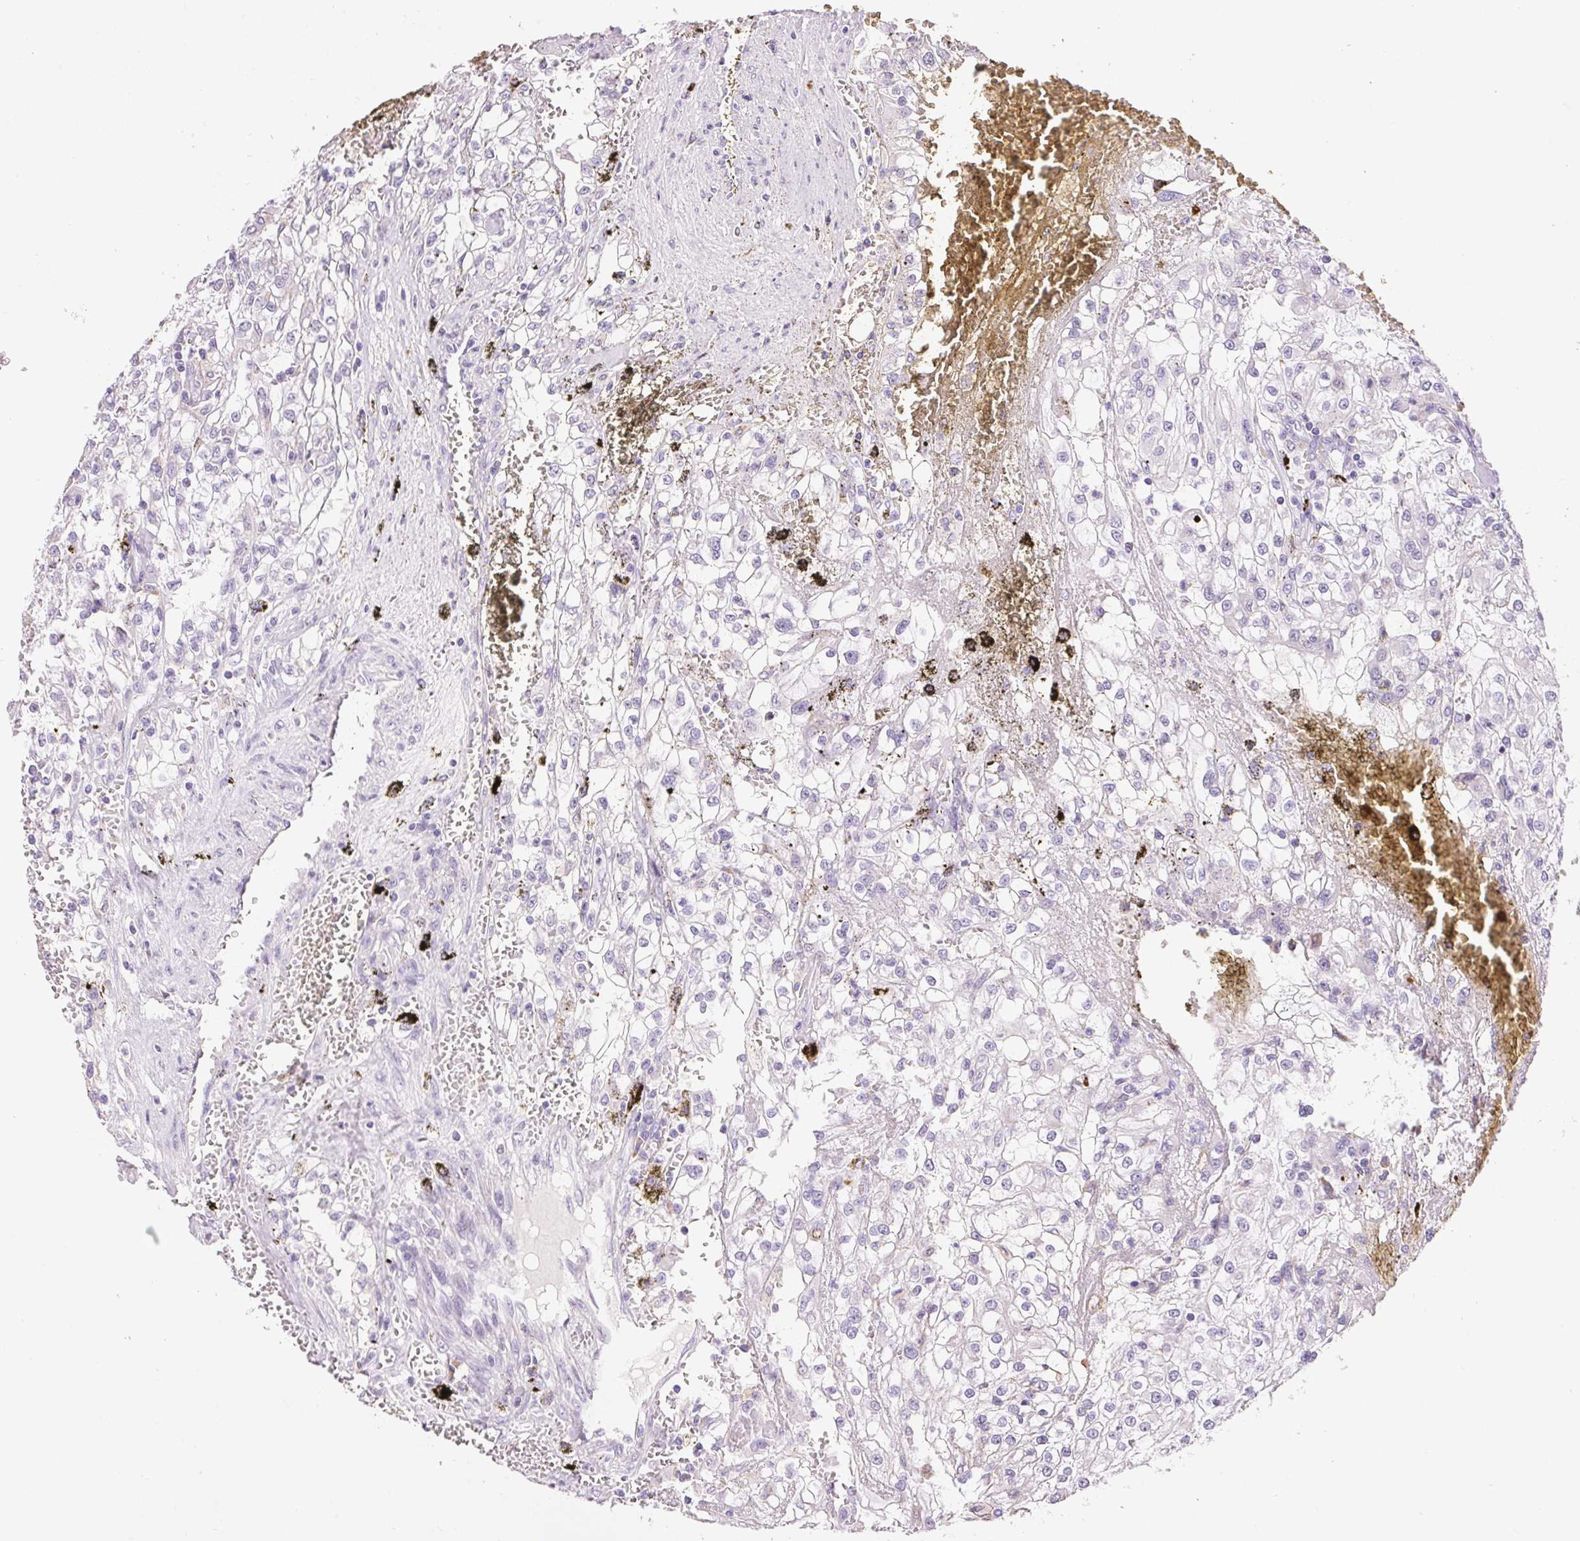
{"staining": {"intensity": "negative", "quantity": "none", "location": "none"}, "tissue": "renal cancer", "cell_type": "Tumor cells", "image_type": "cancer", "snomed": [{"axis": "morphology", "description": "Adenocarcinoma, NOS"}, {"axis": "topography", "description": "Kidney"}], "caption": "Immunohistochemical staining of human renal cancer demonstrates no significant expression in tumor cells. (Brightfield microscopy of DAB immunohistochemistry at high magnification).", "gene": "PNLIPRP3", "patient": {"sex": "female", "age": 74}}